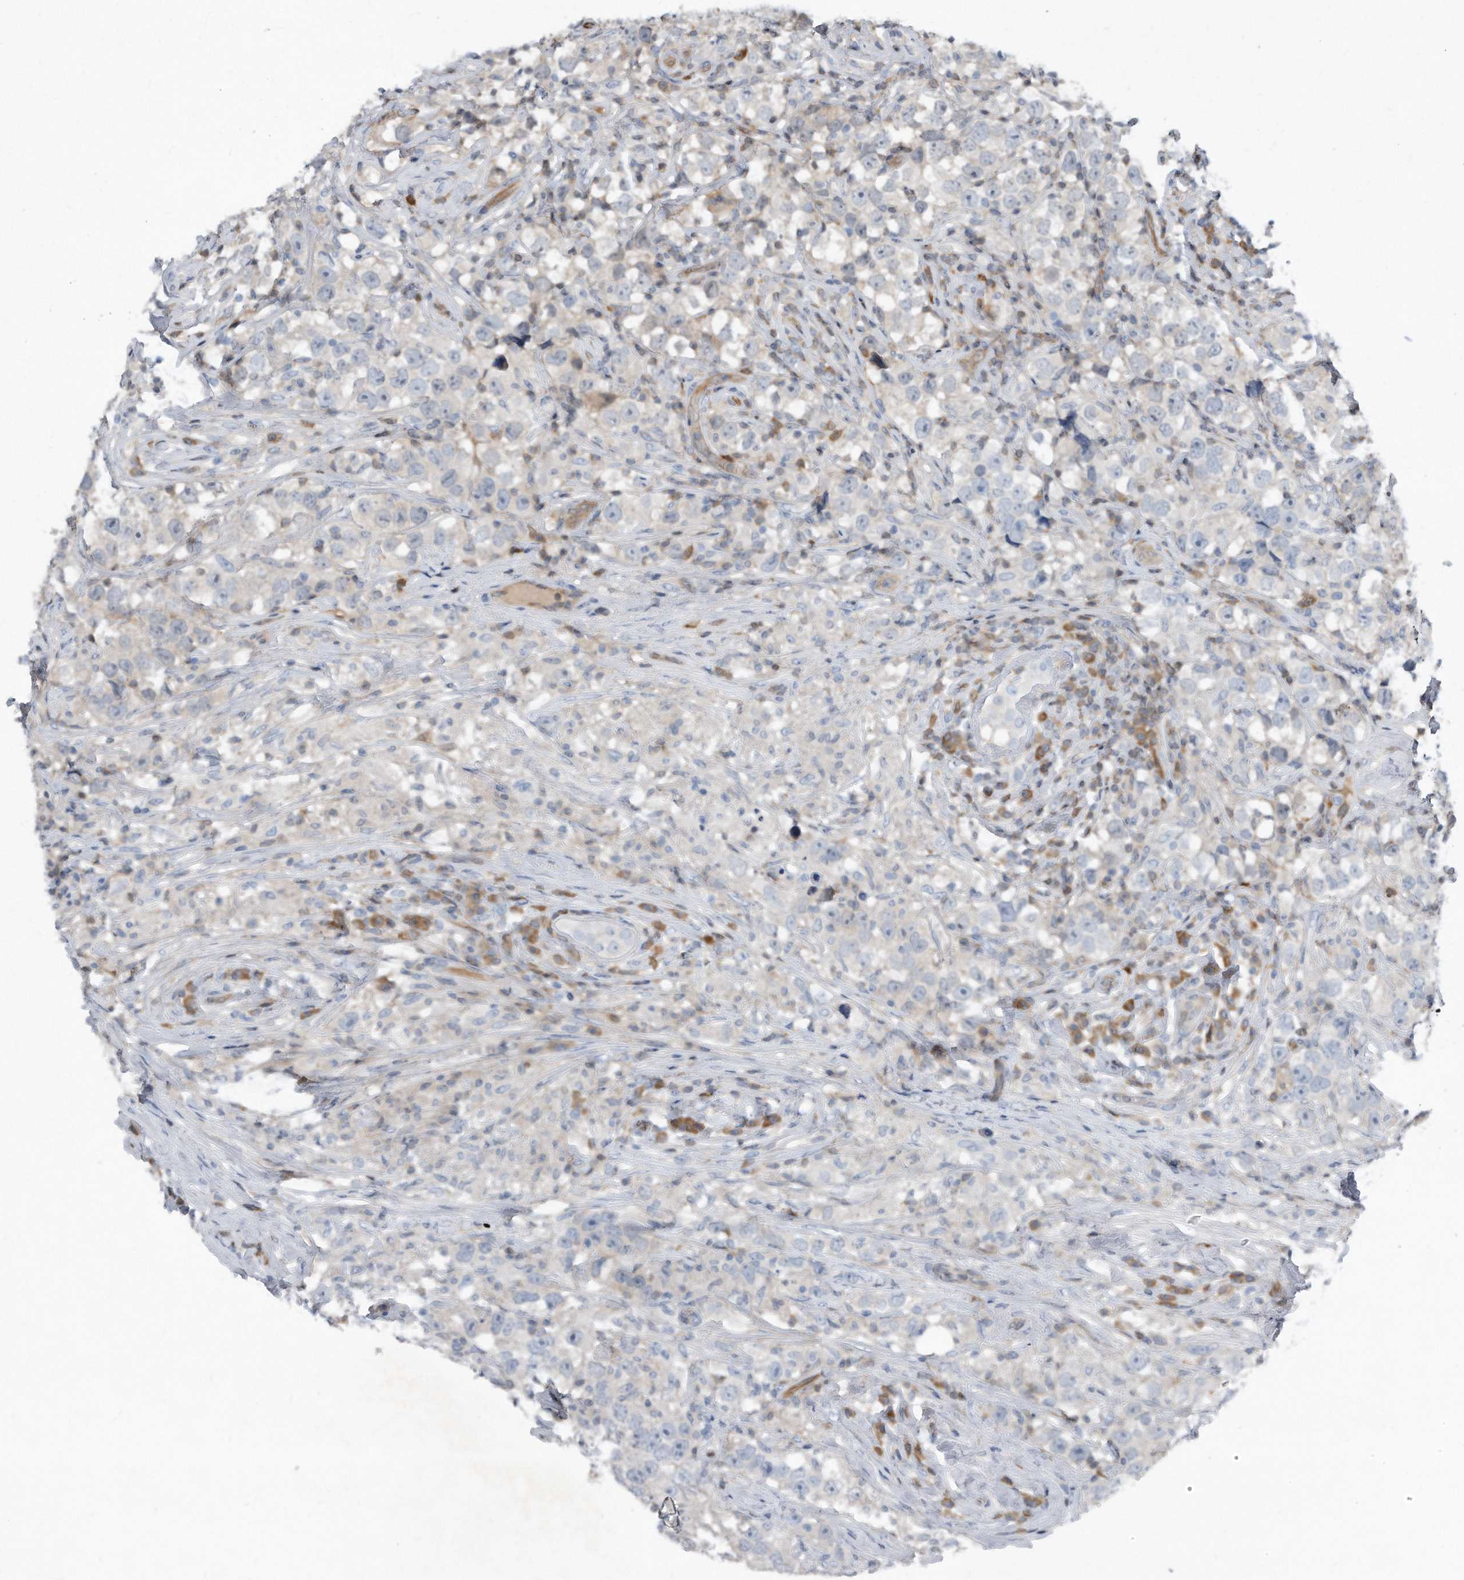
{"staining": {"intensity": "negative", "quantity": "none", "location": "none"}, "tissue": "testis cancer", "cell_type": "Tumor cells", "image_type": "cancer", "snomed": [{"axis": "morphology", "description": "Seminoma, NOS"}, {"axis": "topography", "description": "Testis"}], "caption": "Immunohistochemical staining of human seminoma (testis) shows no significant positivity in tumor cells. (DAB (3,3'-diaminobenzidine) IHC visualized using brightfield microscopy, high magnification).", "gene": "MAP2K6", "patient": {"sex": "male", "age": 49}}